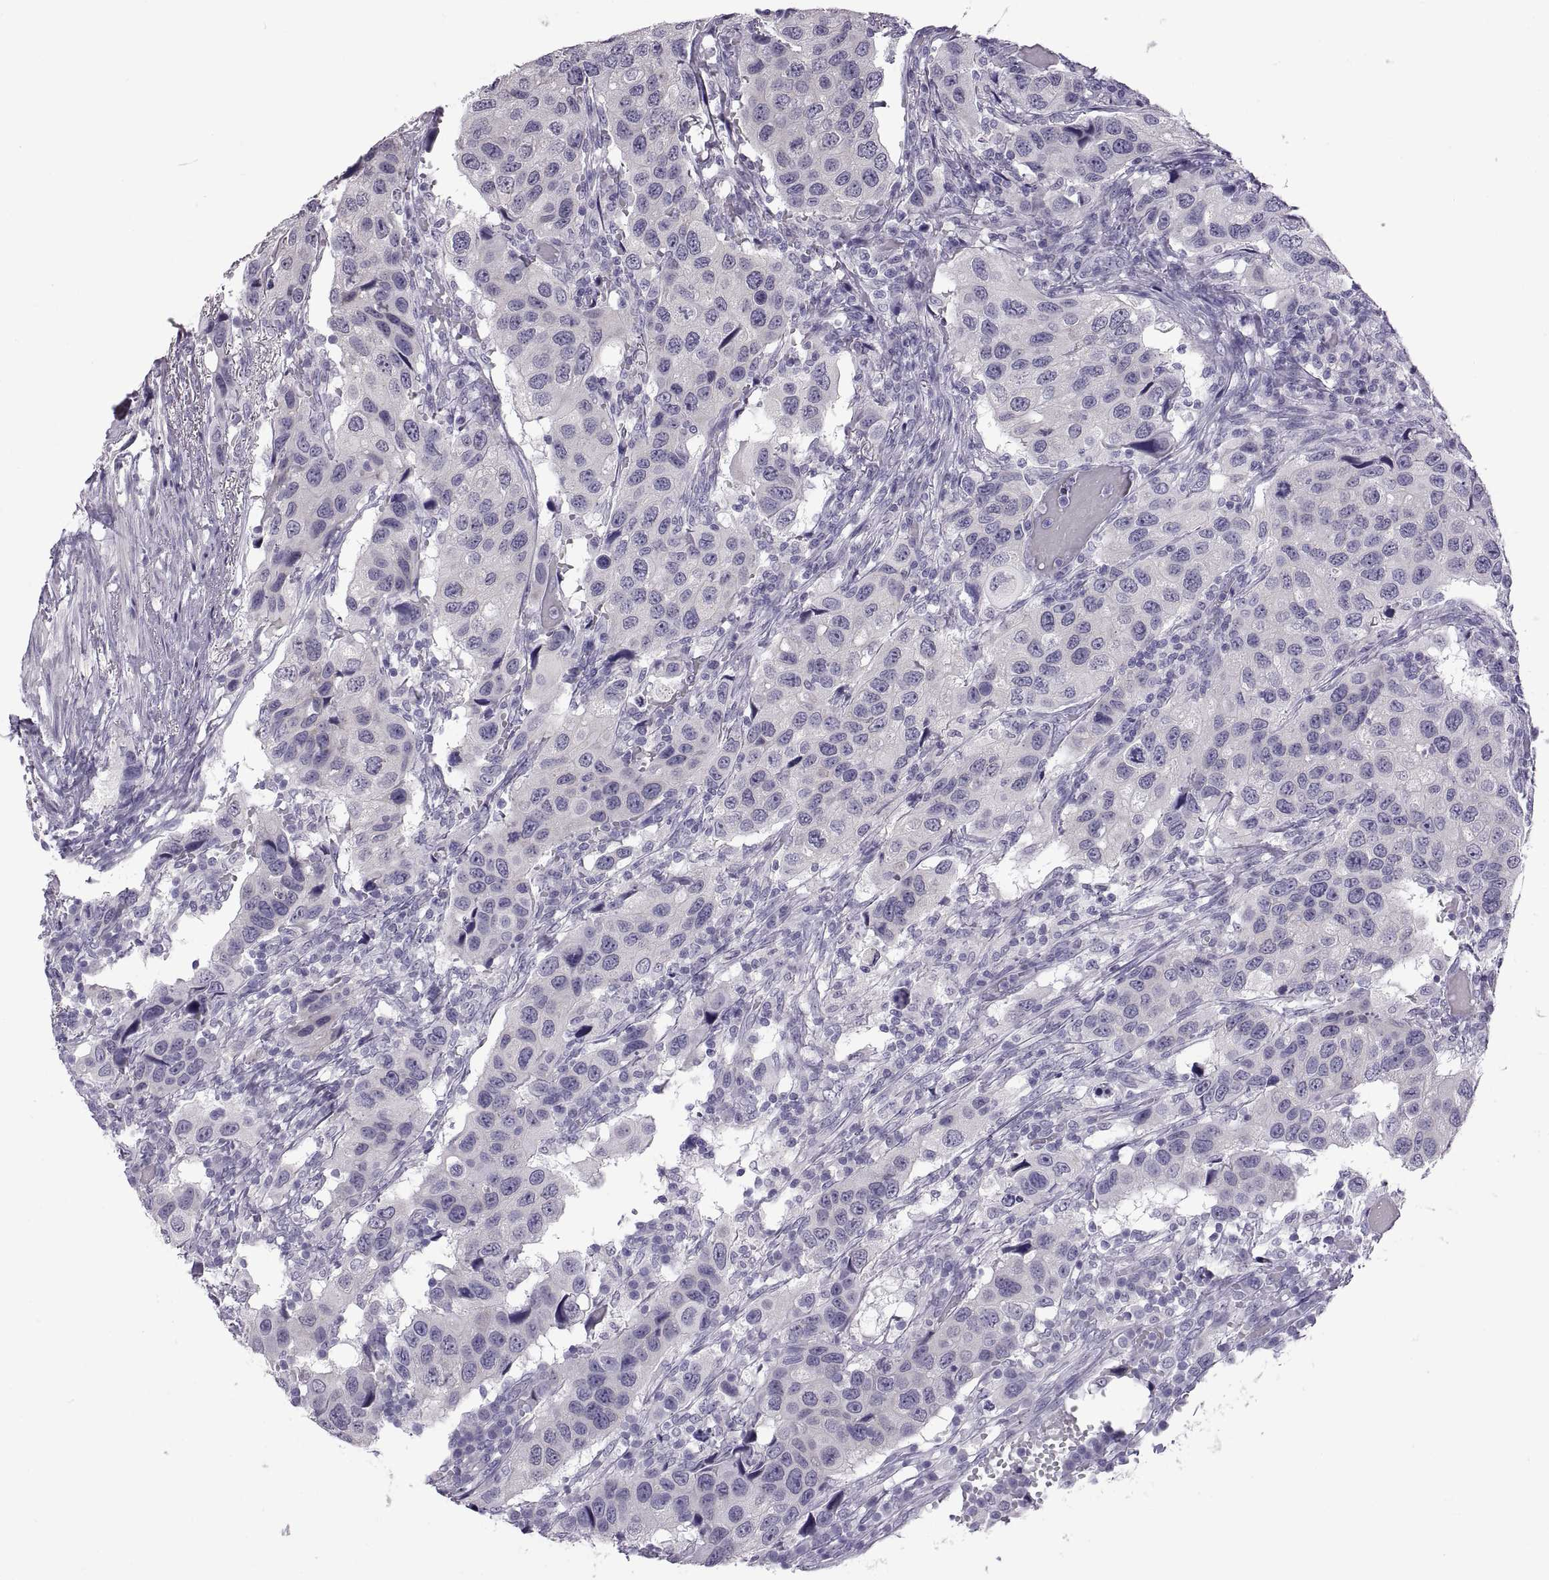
{"staining": {"intensity": "negative", "quantity": "none", "location": "none"}, "tissue": "urothelial cancer", "cell_type": "Tumor cells", "image_type": "cancer", "snomed": [{"axis": "morphology", "description": "Urothelial carcinoma, High grade"}, {"axis": "topography", "description": "Urinary bladder"}], "caption": "High power microscopy image of an immunohistochemistry photomicrograph of urothelial cancer, revealing no significant expression in tumor cells. (DAB immunohistochemistry, high magnification).", "gene": "RDM1", "patient": {"sex": "male", "age": 79}}